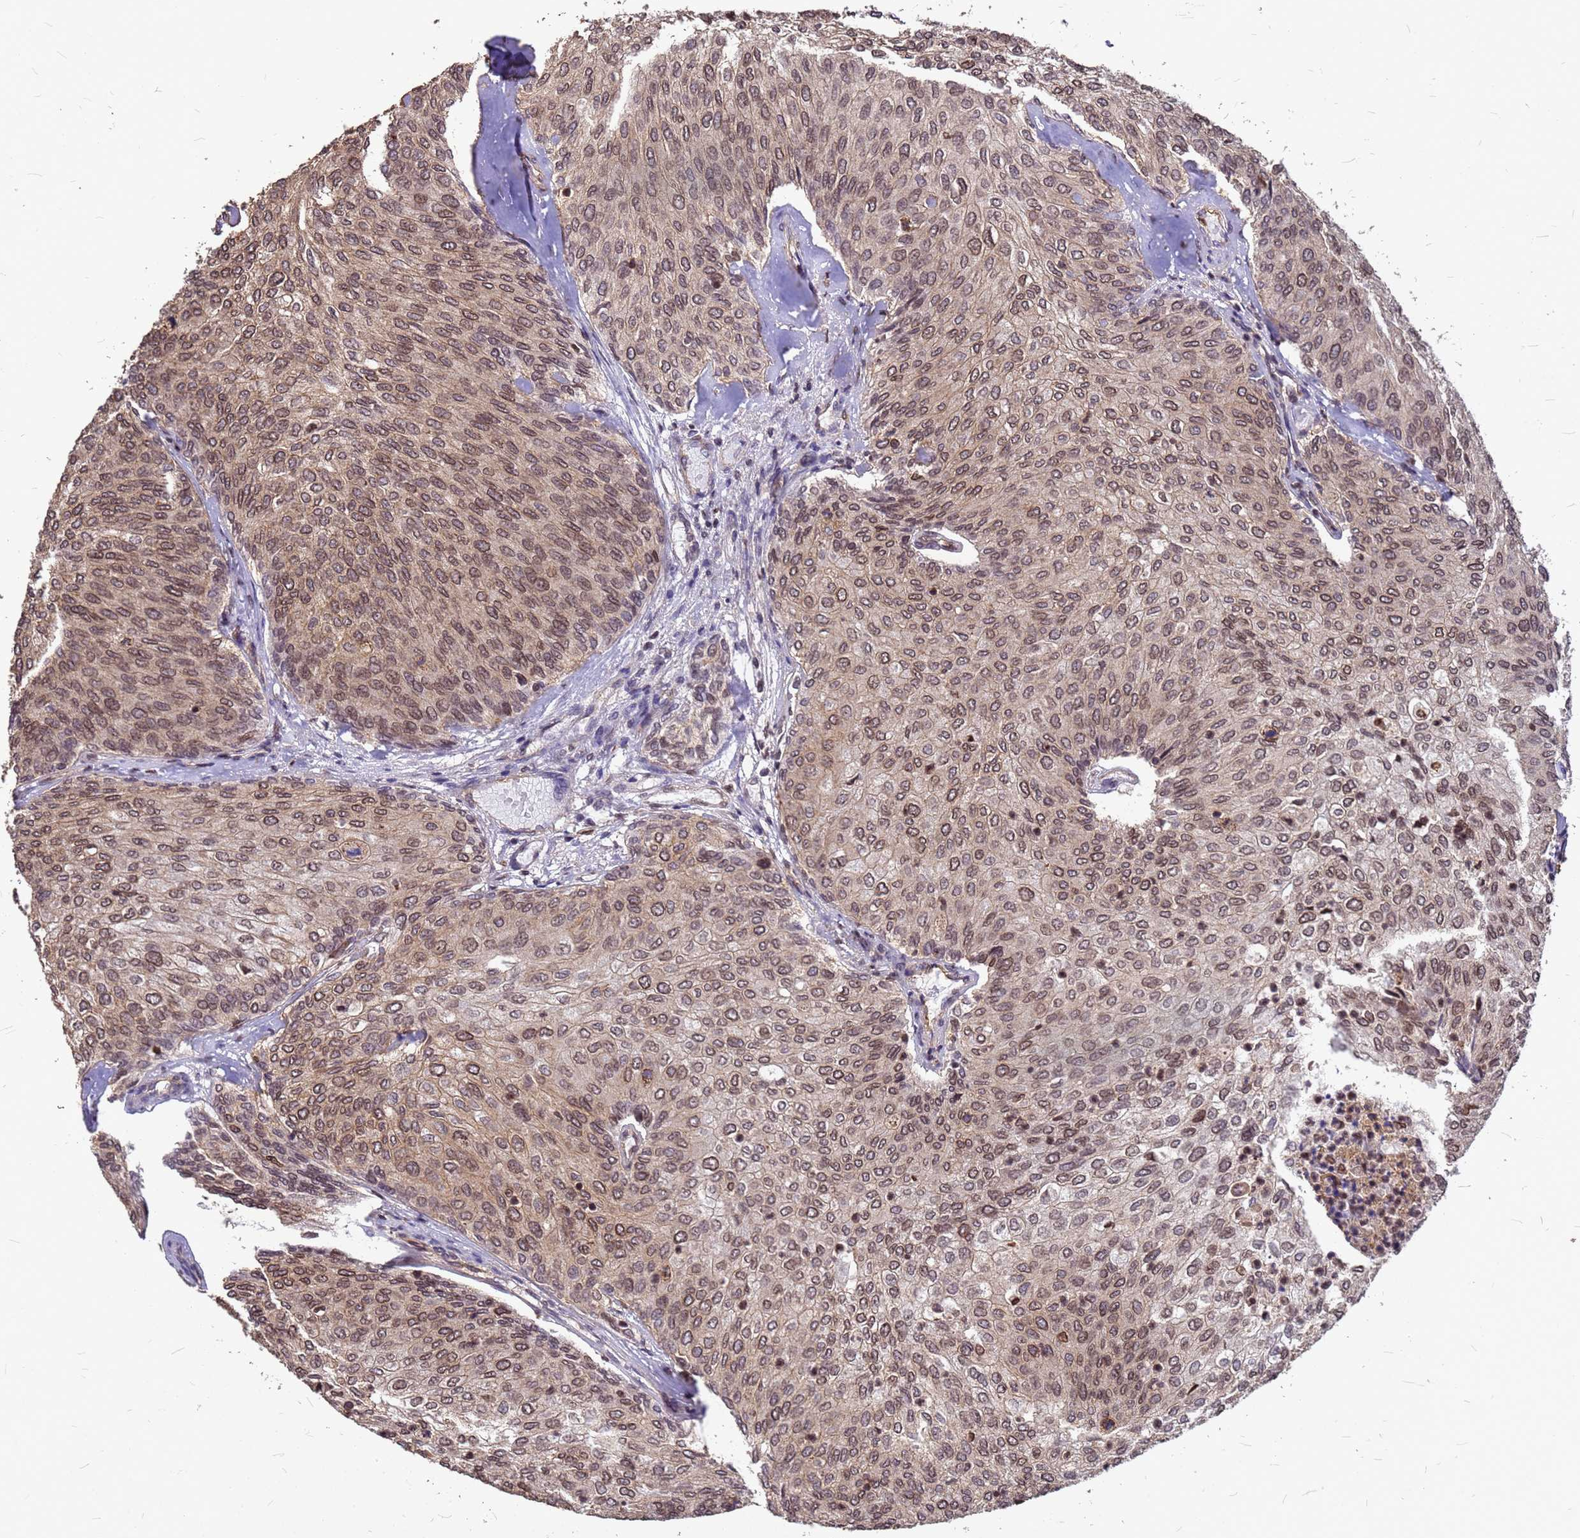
{"staining": {"intensity": "moderate", "quantity": ">75%", "location": "cytoplasmic/membranous,nuclear"}, "tissue": "urothelial cancer", "cell_type": "Tumor cells", "image_type": "cancer", "snomed": [{"axis": "morphology", "description": "Urothelial carcinoma, Low grade"}, {"axis": "topography", "description": "Urinary bladder"}], "caption": "Low-grade urothelial carcinoma stained for a protein (brown) displays moderate cytoplasmic/membranous and nuclear positive positivity in about >75% of tumor cells.", "gene": "C1orf35", "patient": {"sex": "female", "age": 79}}